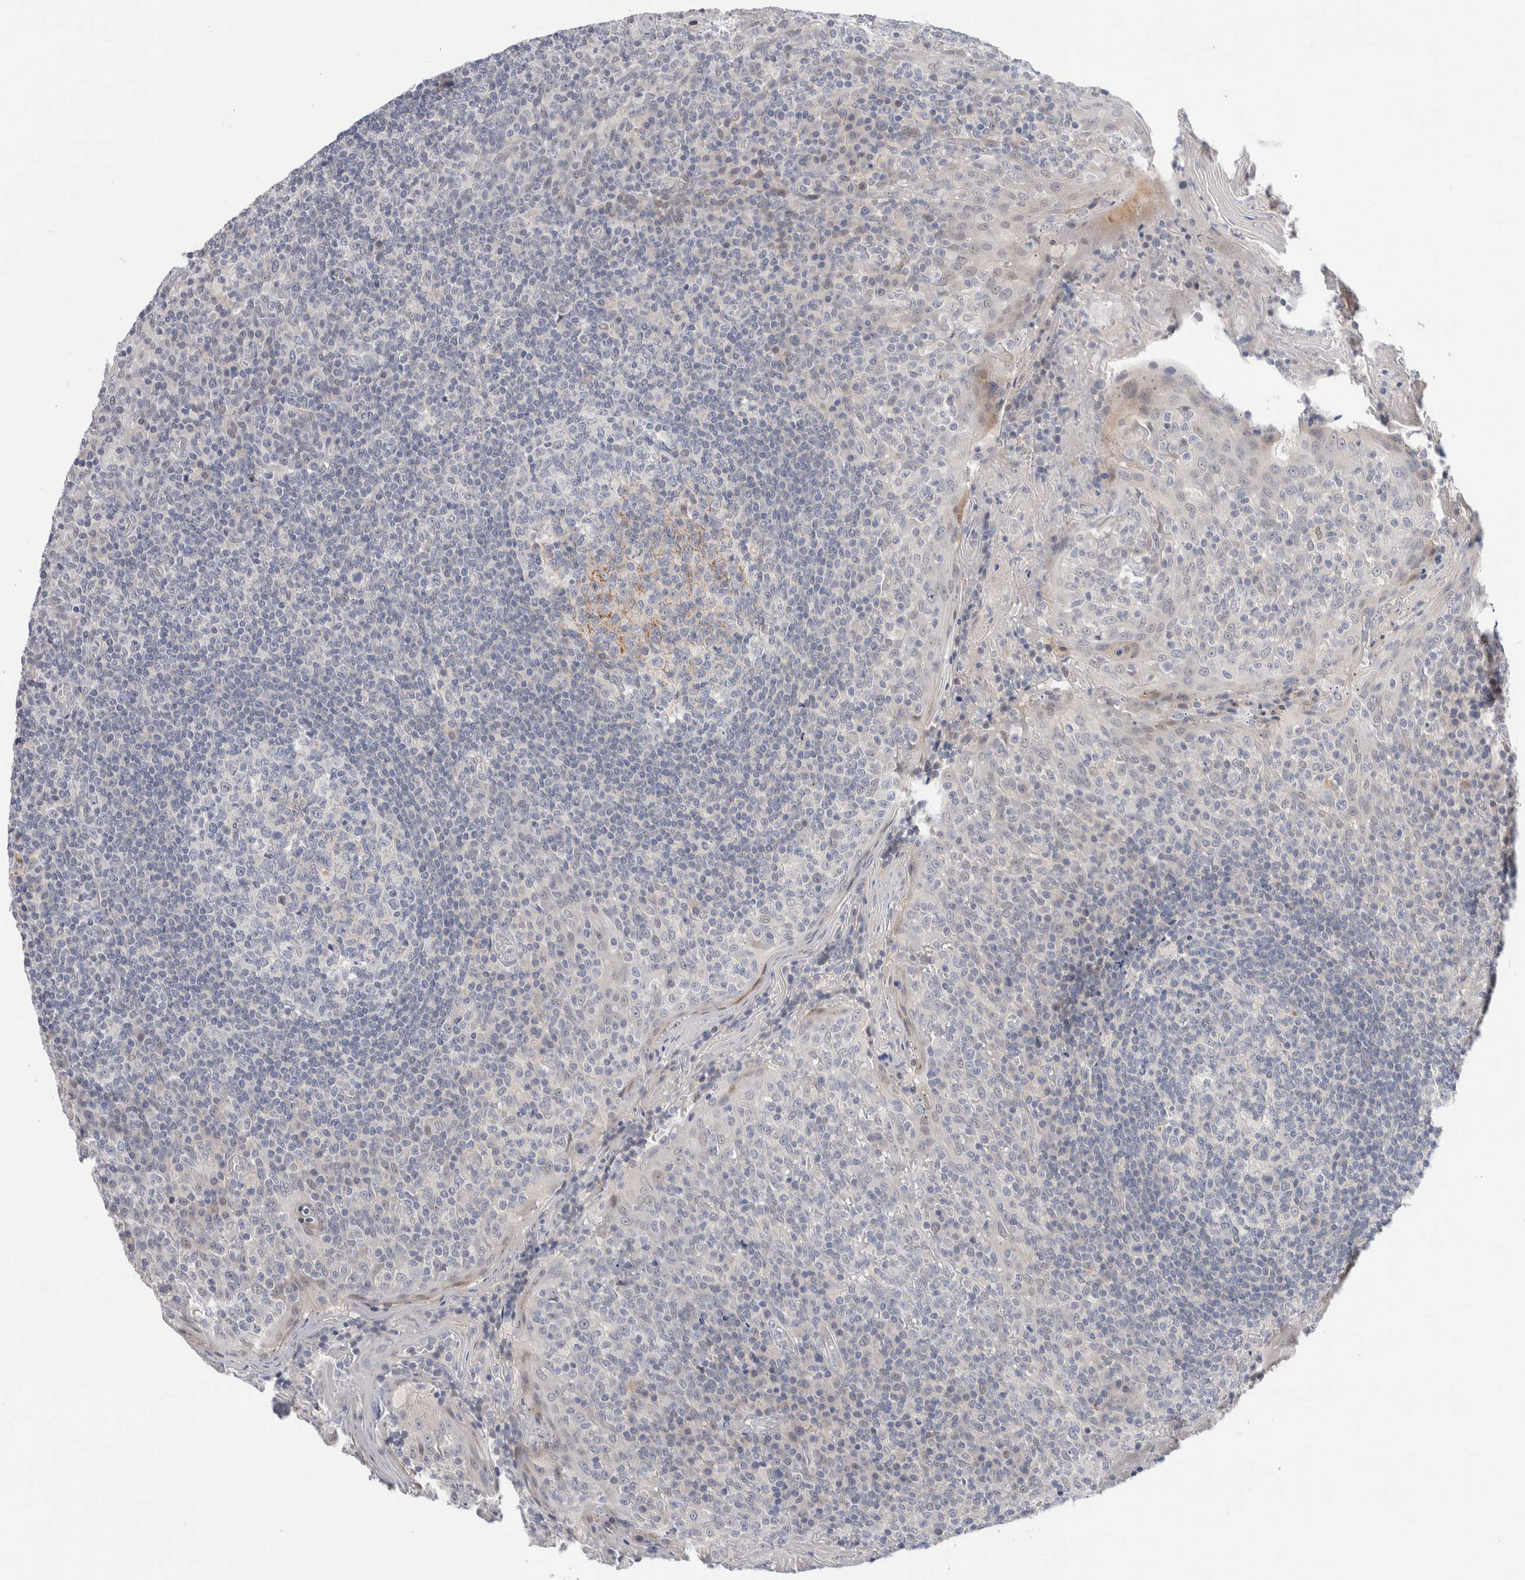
{"staining": {"intensity": "negative", "quantity": "none", "location": "none"}, "tissue": "tonsil", "cell_type": "Germinal center cells", "image_type": "normal", "snomed": [{"axis": "morphology", "description": "Normal tissue, NOS"}, {"axis": "topography", "description": "Tonsil"}], "caption": "IHC image of benign tonsil: tonsil stained with DAB demonstrates no significant protein expression in germinal center cells. (Immunohistochemistry (ihc), brightfield microscopy, high magnification).", "gene": "DNAJB6", "patient": {"sex": "female", "age": 19}}